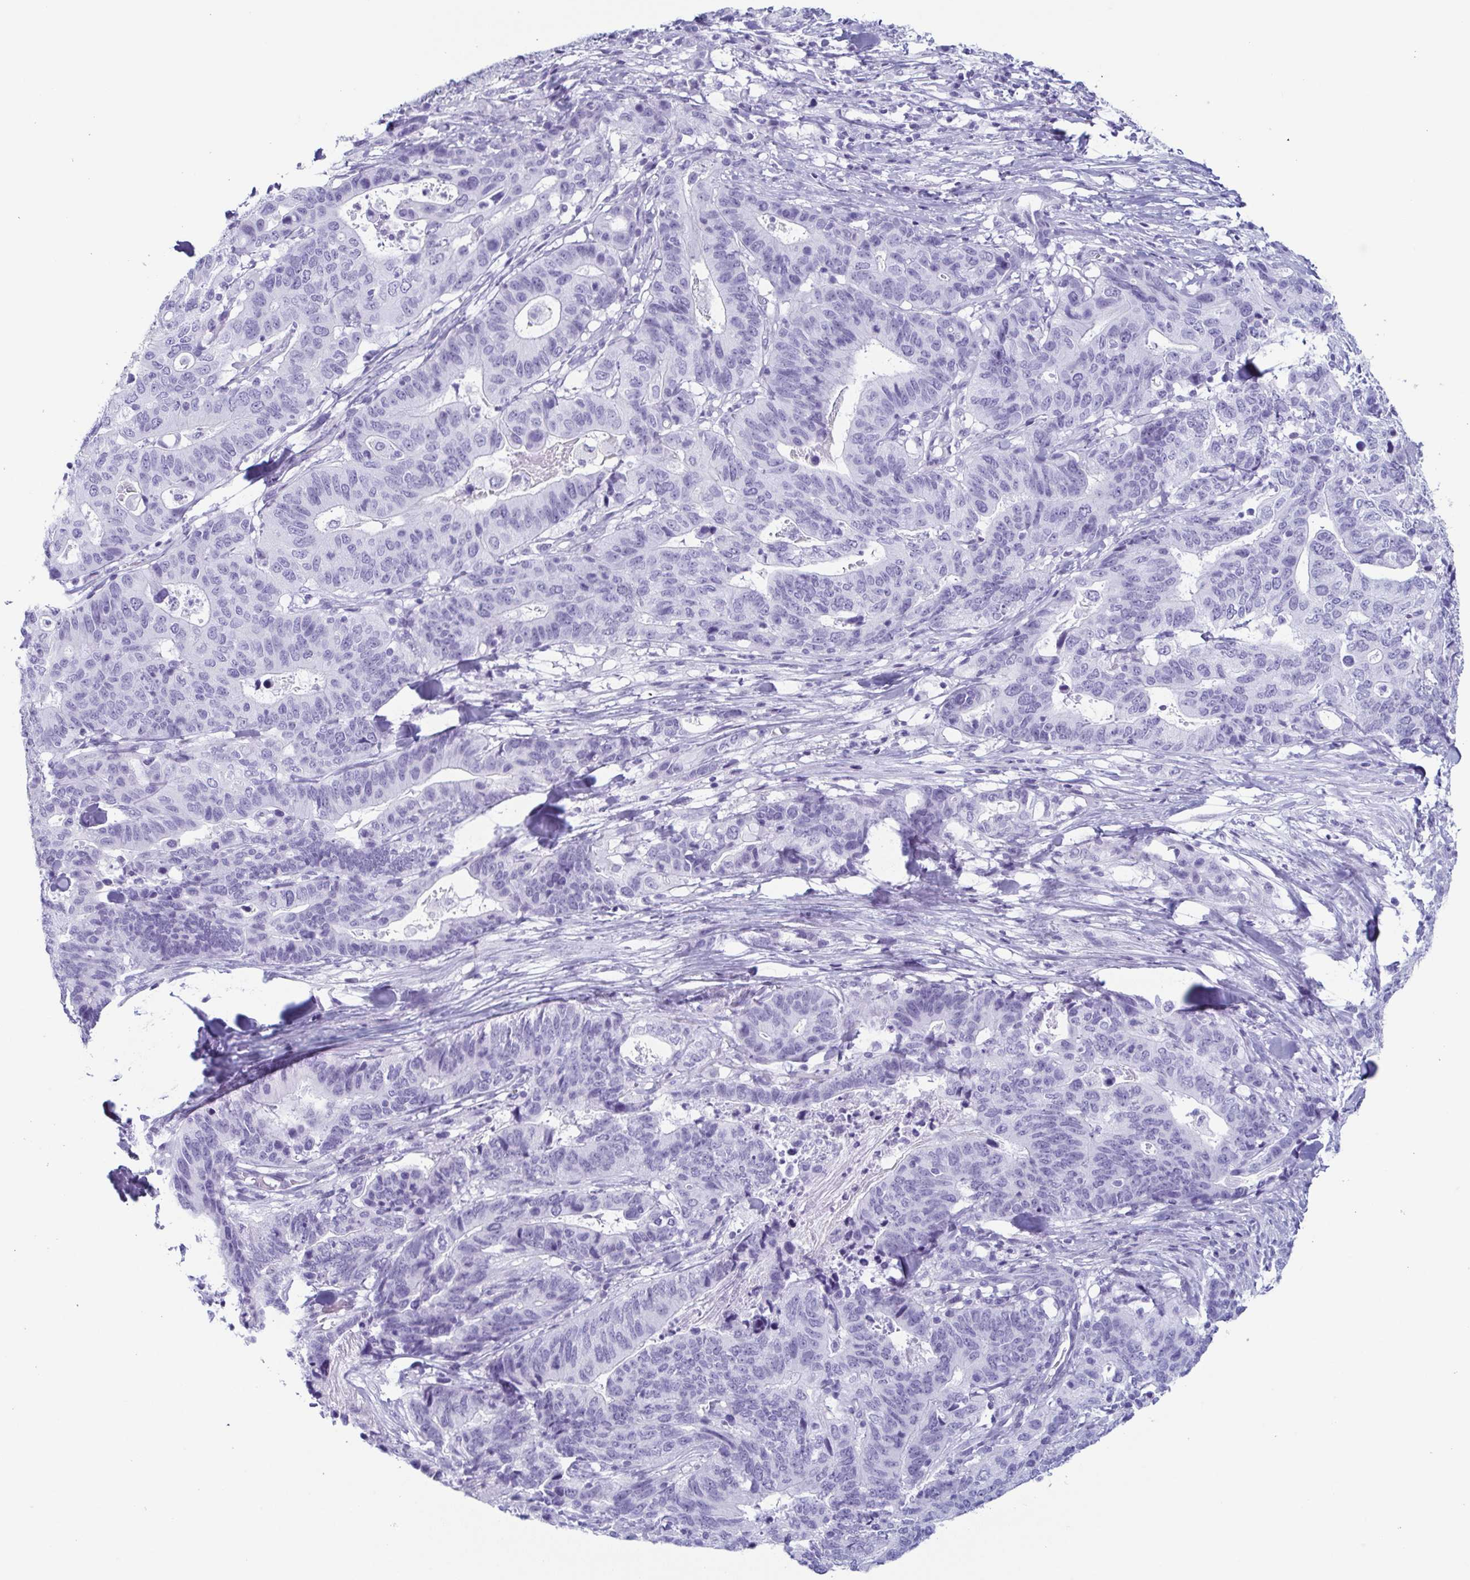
{"staining": {"intensity": "negative", "quantity": "none", "location": "none"}, "tissue": "stomach cancer", "cell_type": "Tumor cells", "image_type": "cancer", "snomed": [{"axis": "morphology", "description": "Adenocarcinoma, NOS"}, {"axis": "topography", "description": "Stomach, upper"}], "caption": "Immunohistochemistry photomicrograph of neoplastic tissue: stomach adenocarcinoma stained with DAB (3,3'-diaminobenzidine) demonstrates no significant protein expression in tumor cells. (Brightfield microscopy of DAB (3,3'-diaminobenzidine) IHC at high magnification).", "gene": "ENKUR", "patient": {"sex": "female", "age": 67}}